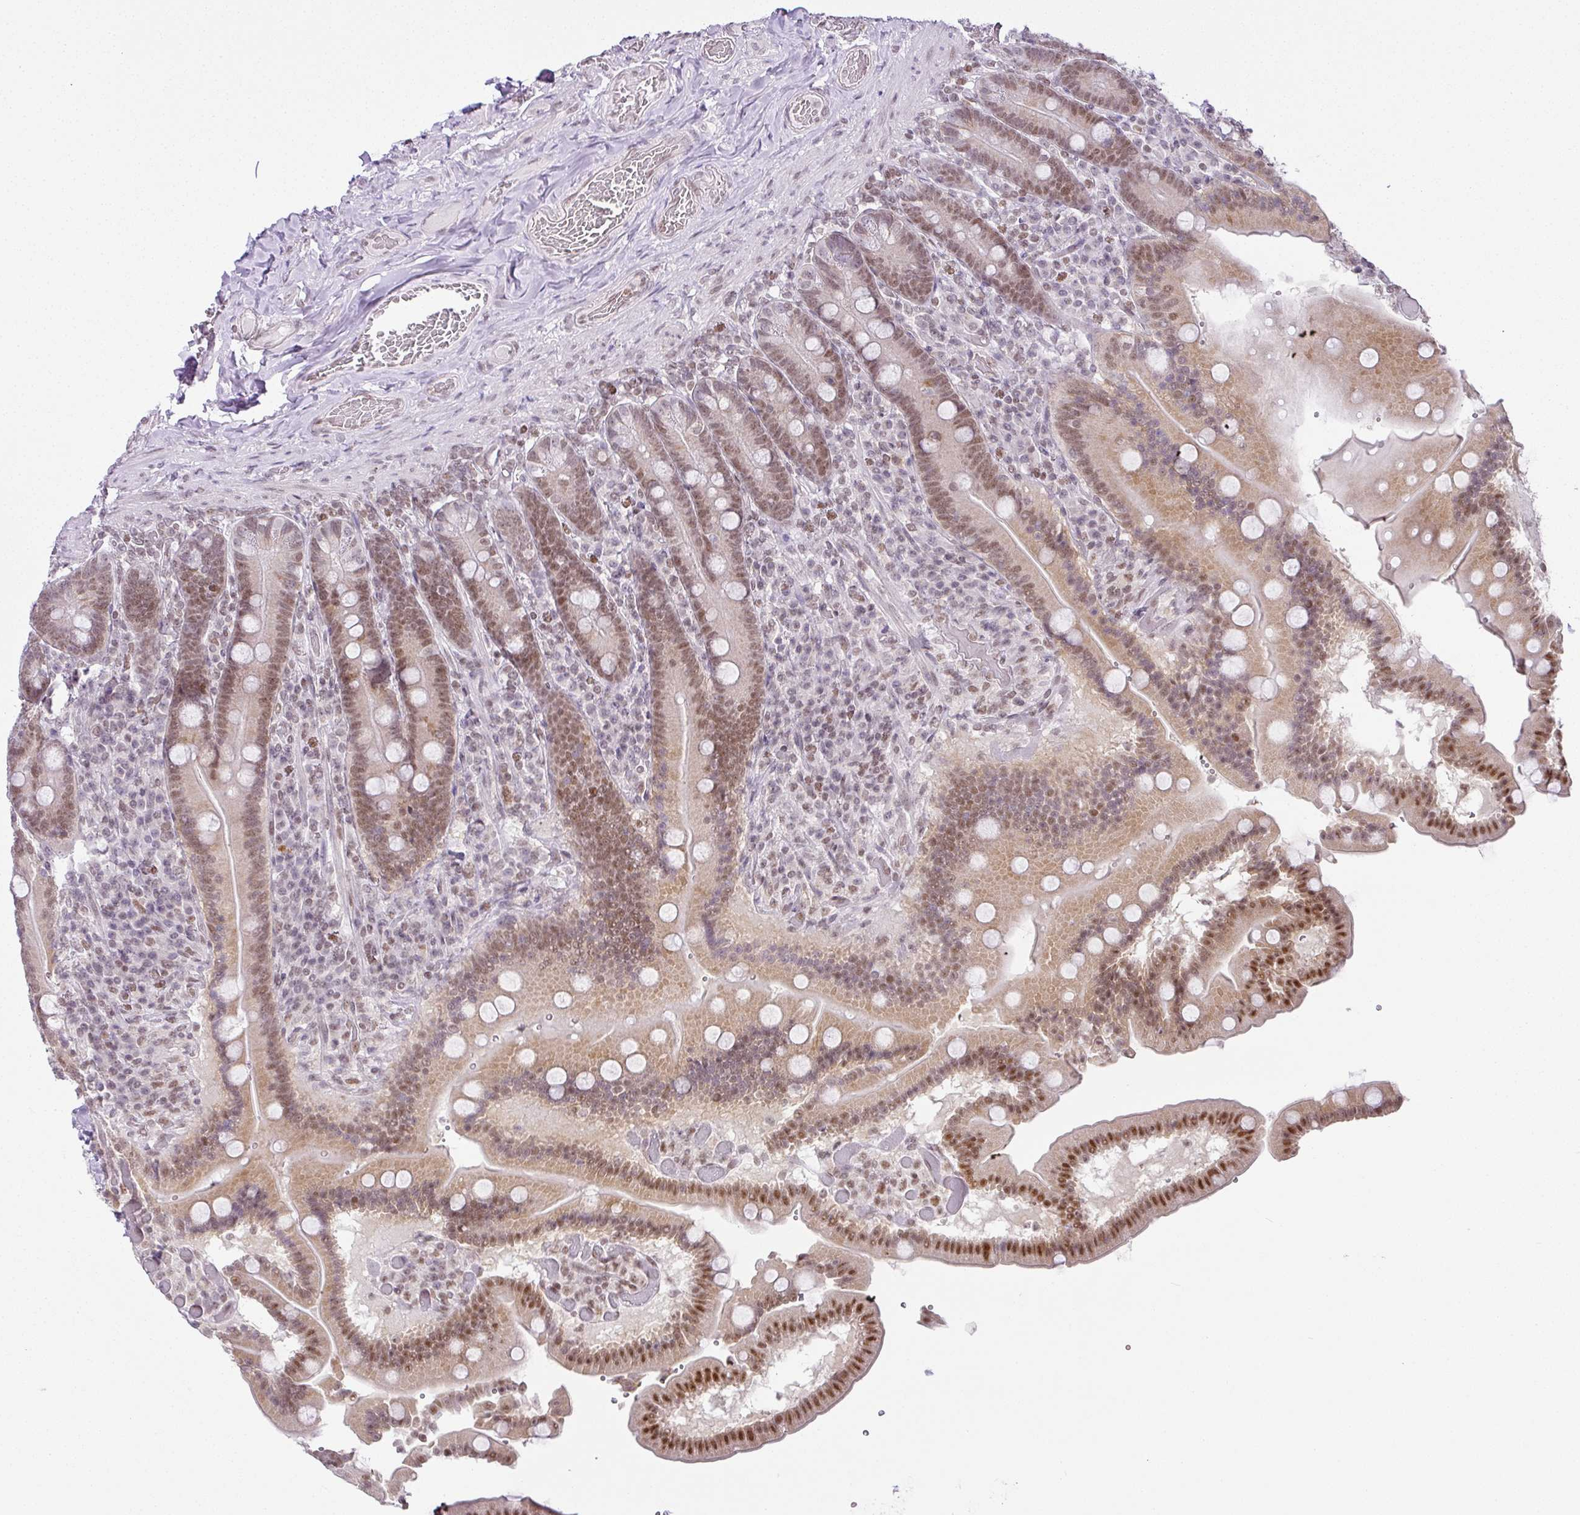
{"staining": {"intensity": "moderate", "quantity": "25%-75%", "location": "nuclear"}, "tissue": "duodenum", "cell_type": "Glandular cells", "image_type": "normal", "snomed": [{"axis": "morphology", "description": "Normal tissue, NOS"}, {"axis": "topography", "description": "Duodenum"}], "caption": "Immunohistochemical staining of normal human duodenum shows 25%-75% levels of moderate nuclear protein positivity in approximately 25%-75% of glandular cells. The protein of interest is stained brown, and the nuclei are stained in blue (DAB IHC with brightfield microscopy, high magnification).", "gene": "FAM32A", "patient": {"sex": "female", "age": 62}}